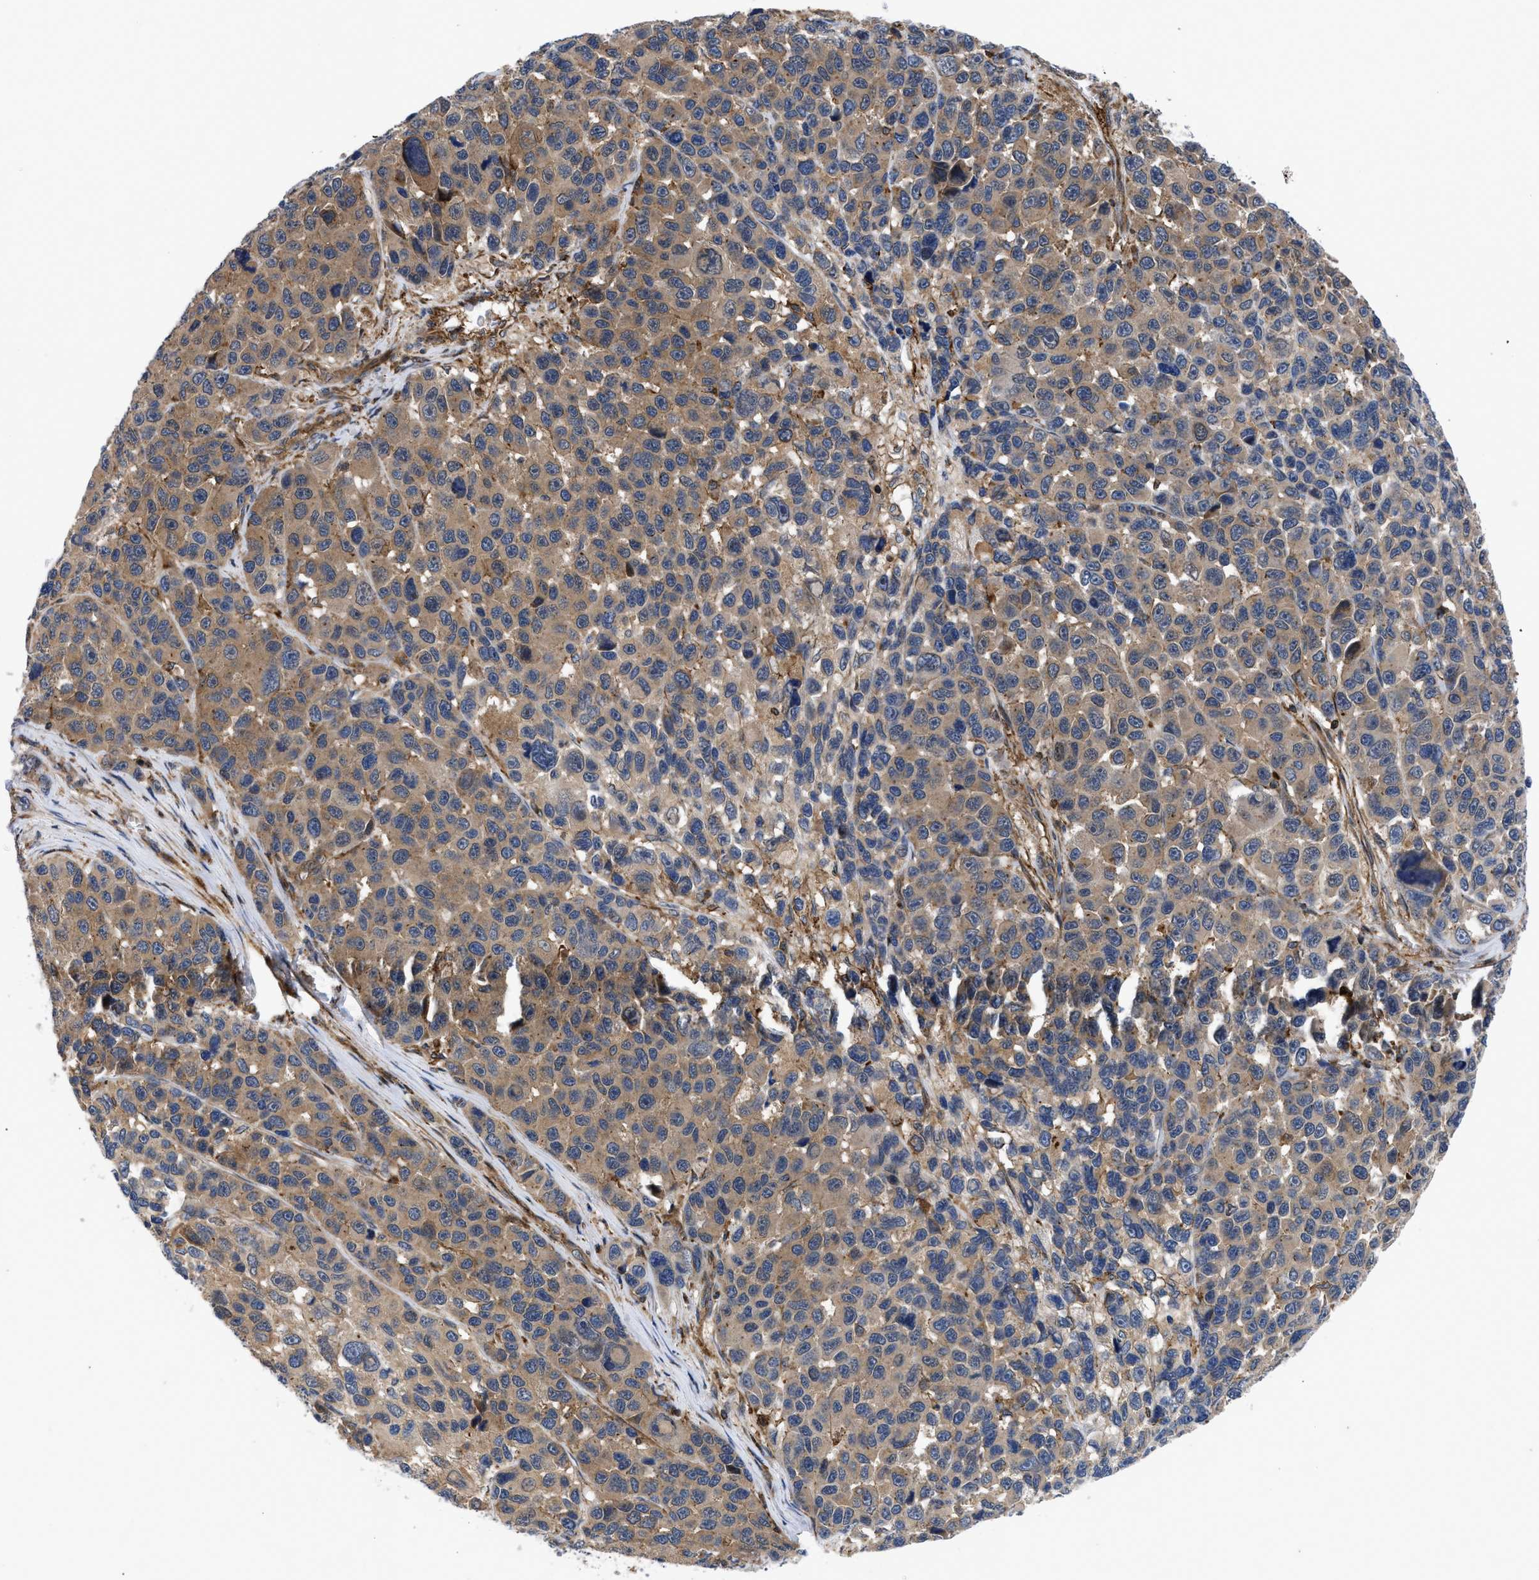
{"staining": {"intensity": "moderate", "quantity": ">75%", "location": "cytoplasmic/membranous"}, "tissue": "melanoma", "cell_type": "Tumor cells", "image_type": "cancer", "snomed": [{"axis": "morphology", "description": "Malignant melanoma, NOS"}, {"axis": "topography", "description": "Skin"}], "caption": "Immunohistochemistry photomicrograph of malignant melanoma stained for a protein (brown), which shows medium levels of moderate cytoplasmic/membranous positivity in approximately >75% of tumor cells.", "gene": "SPAST", "patient": {"sex": "male", "age": 53}}